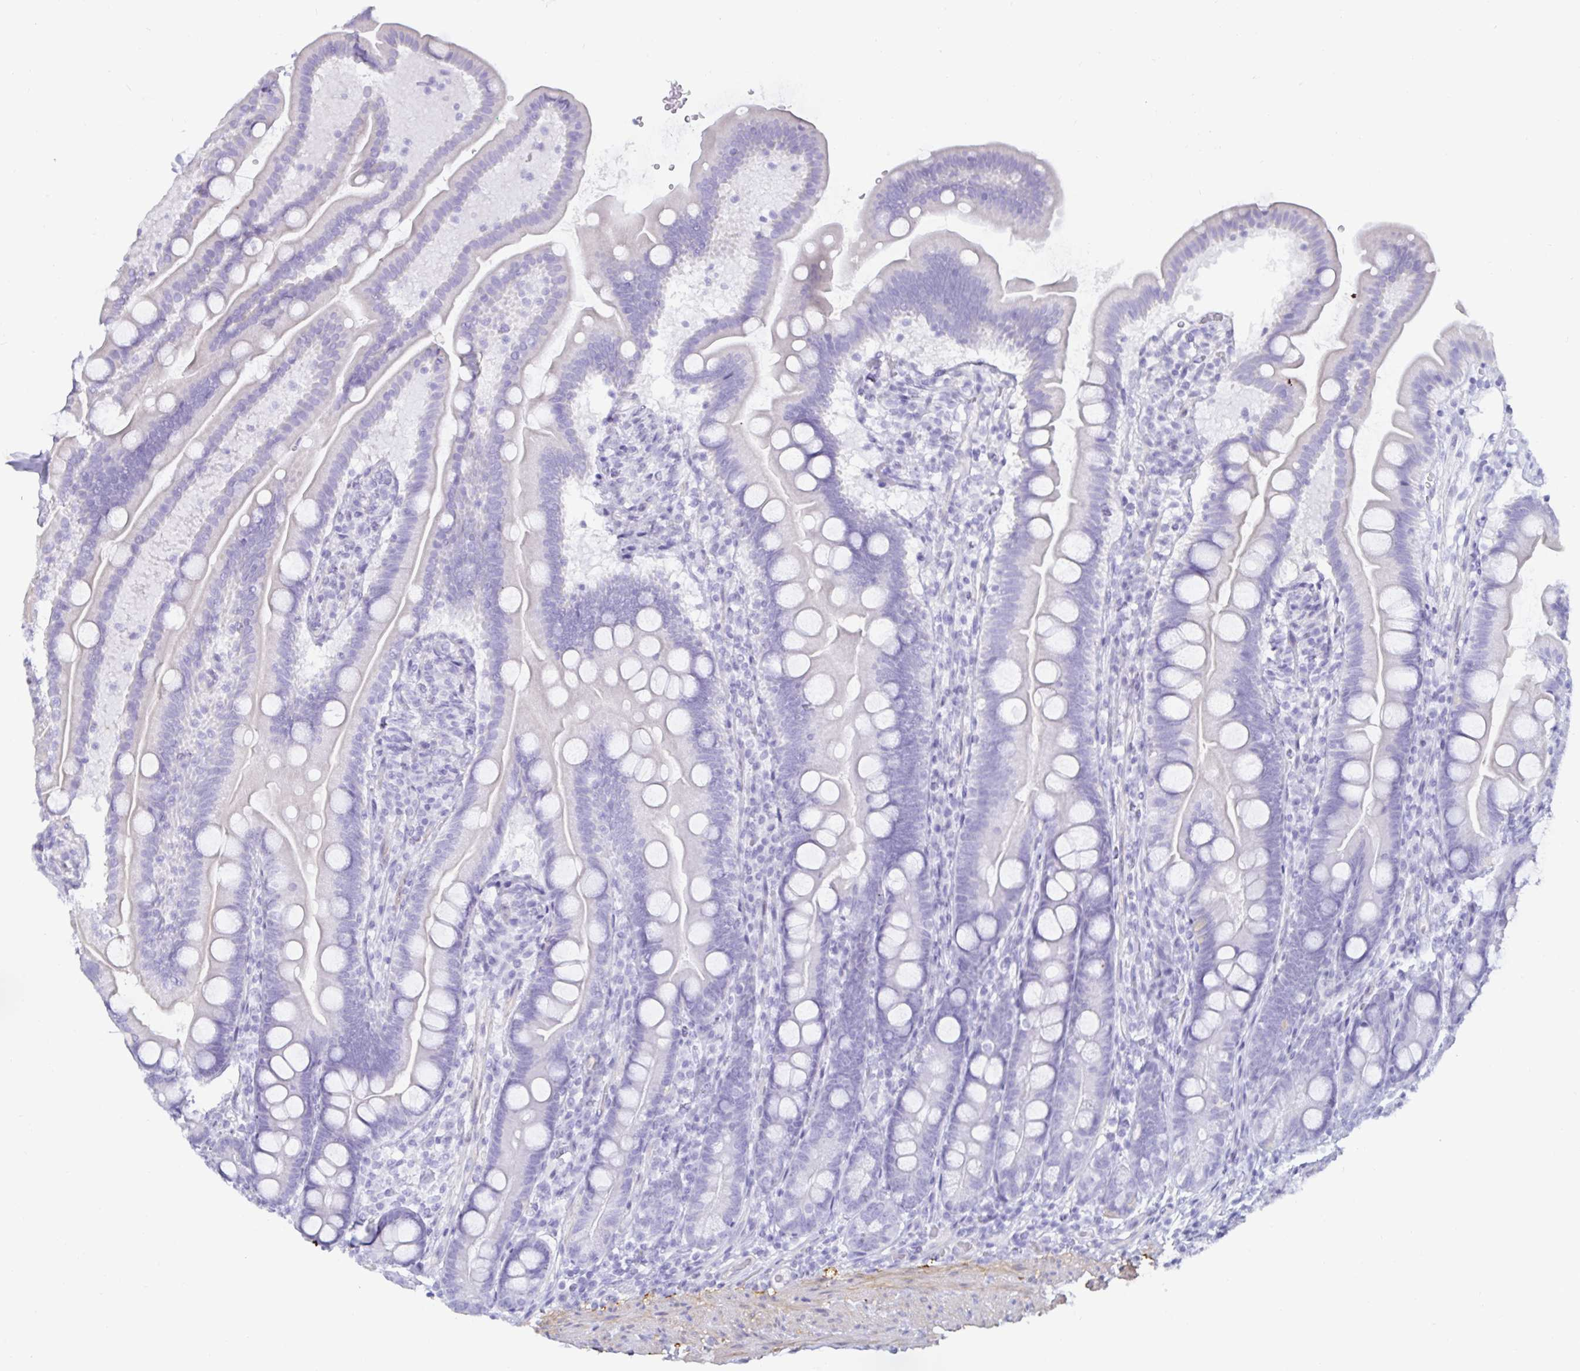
{"staining": {"intensity": "negative", "quantity": "none", "location": "none"}, "tissue": "duodenum", "cell_type": "Glandular cells", "image_type": "normal", "snomed": [{"axis": "morphology", "description": "Normal tissue, NOS"}, {"axis": "topography", "description": "Duodenum"}], "caption": "A histopathology image of duodenum stained for a protein demonstrates no brown staining in glandular cells.", "gene": "SPAG4", "patient": {"sex": "female", "age": 67}}